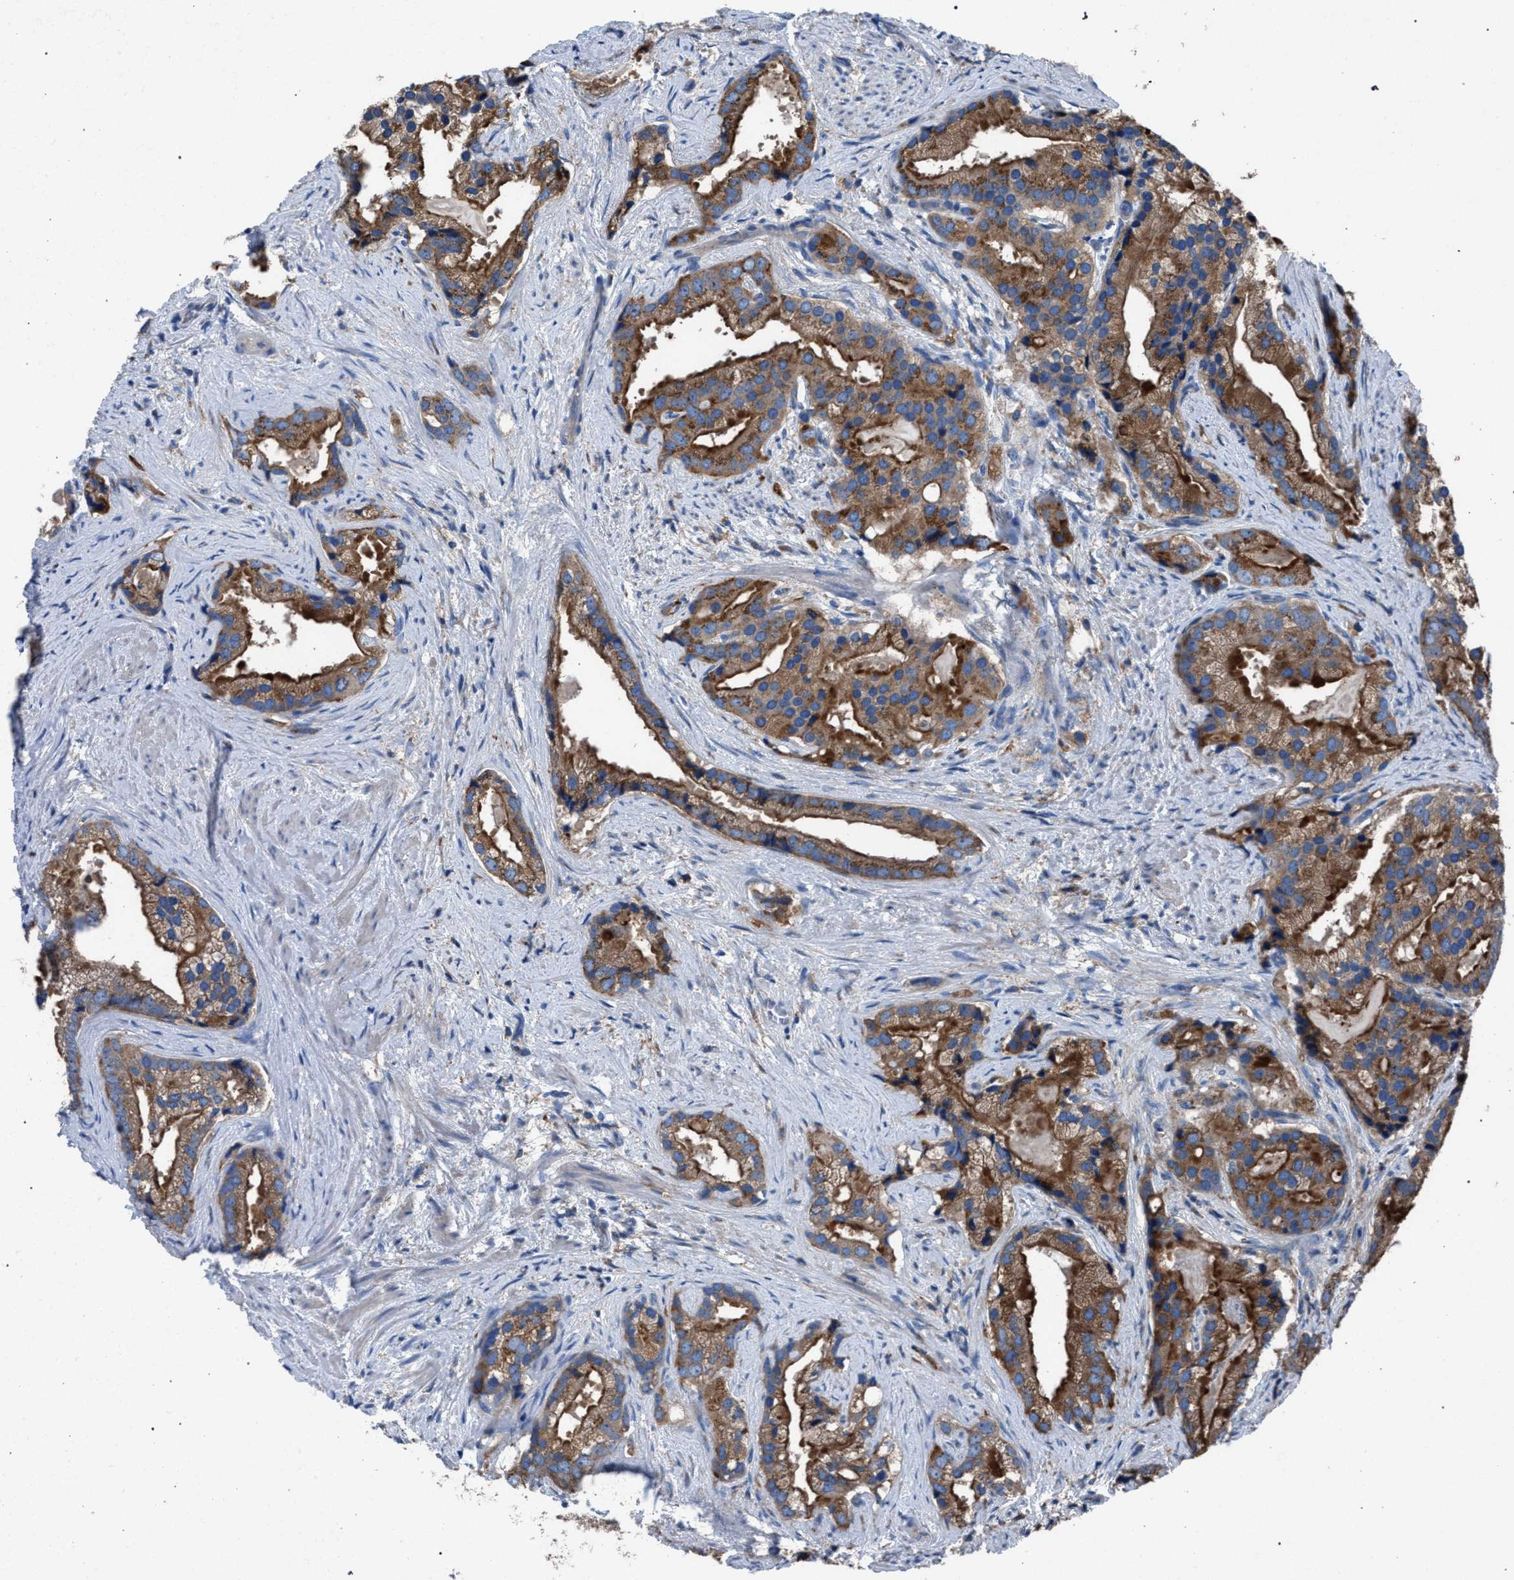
{"staining": {"intensity": "strong", "quantity": ">75%", "location": "cytoplasmic/membranous"}, "tissue": "prostate cancer", "cell_type": "Tumor cells", "image_type": "cancer", "snomed": [{"axis": "morphology", "description": "Adenocarcinoma, Low grade"}, {"axis": "topography", "description": "Prostate"}], "caption": "The photomicrograph reveals immunohistochemical staining of prostate cancer (adenocarcinoma (low-grade)). There is strong cytoplasmic/membranous expression is appreciated in approximately >75% of tumor cells.", "gene": "ATP6V0A1", "patient": {"sex": "male", "age": 71}}